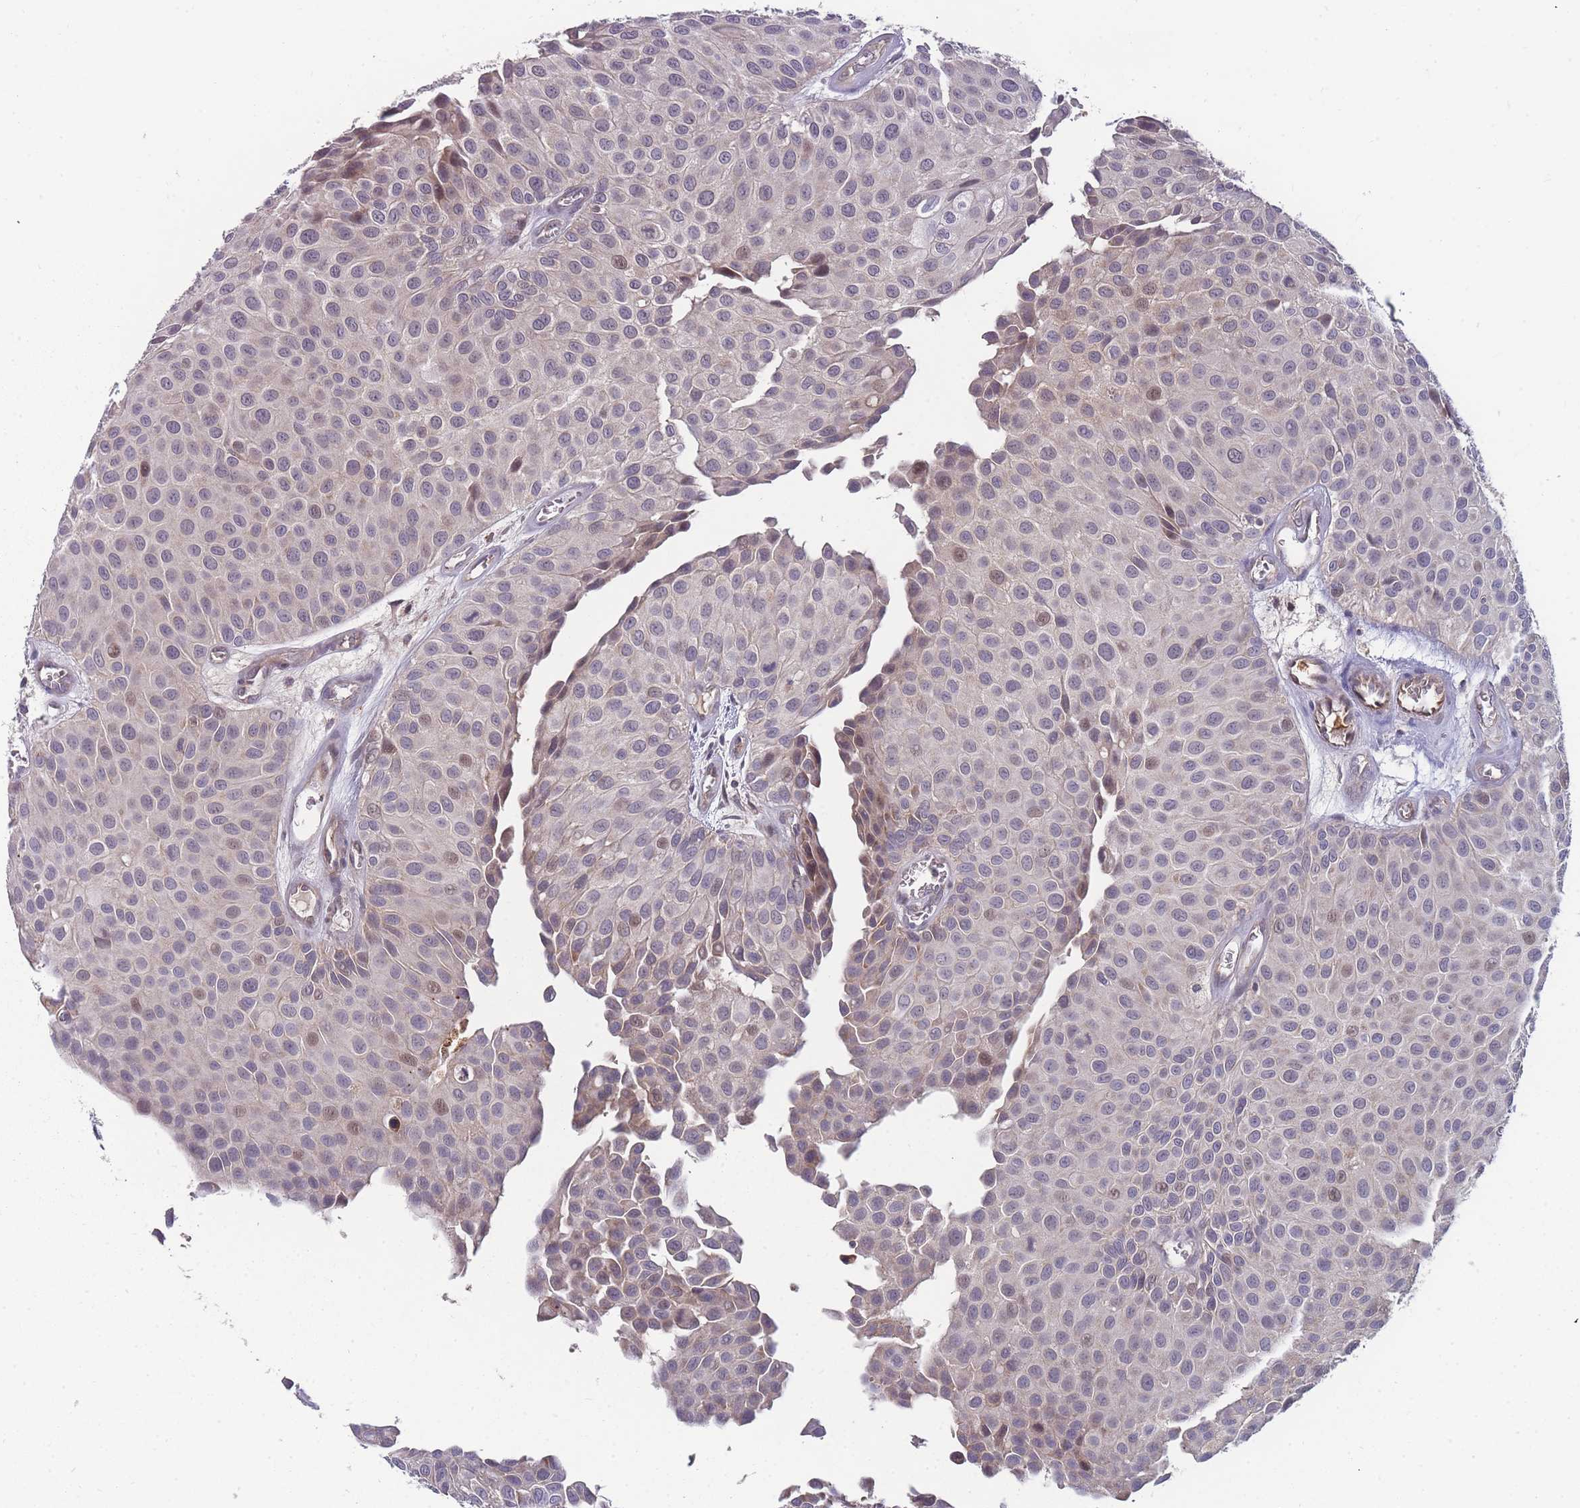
{"staining": {"intensity": "moderate", "quantity": "<25%", "location": "nuclear"}, "tissue": "urothelial cancer", "cell_type": "Tumor cells", "image_type": "cancer", "snomed": [{"axis": "morphology", "description": "Urothelial carcinoma, Low grade"}, {"axis": "topography", "description": "Urinary bladder"}], "caption": "An image of human urothelial cancer stained for a protein exhibits moderate nuclear brown staining in tumor cells. The staining is performed using DAB brown chromogen to label protein expression. The nuclei are counter-stained blue using hematoxylin.", "gene": "SLC35B4", "patient": {"sex": "male", "age": 88}}